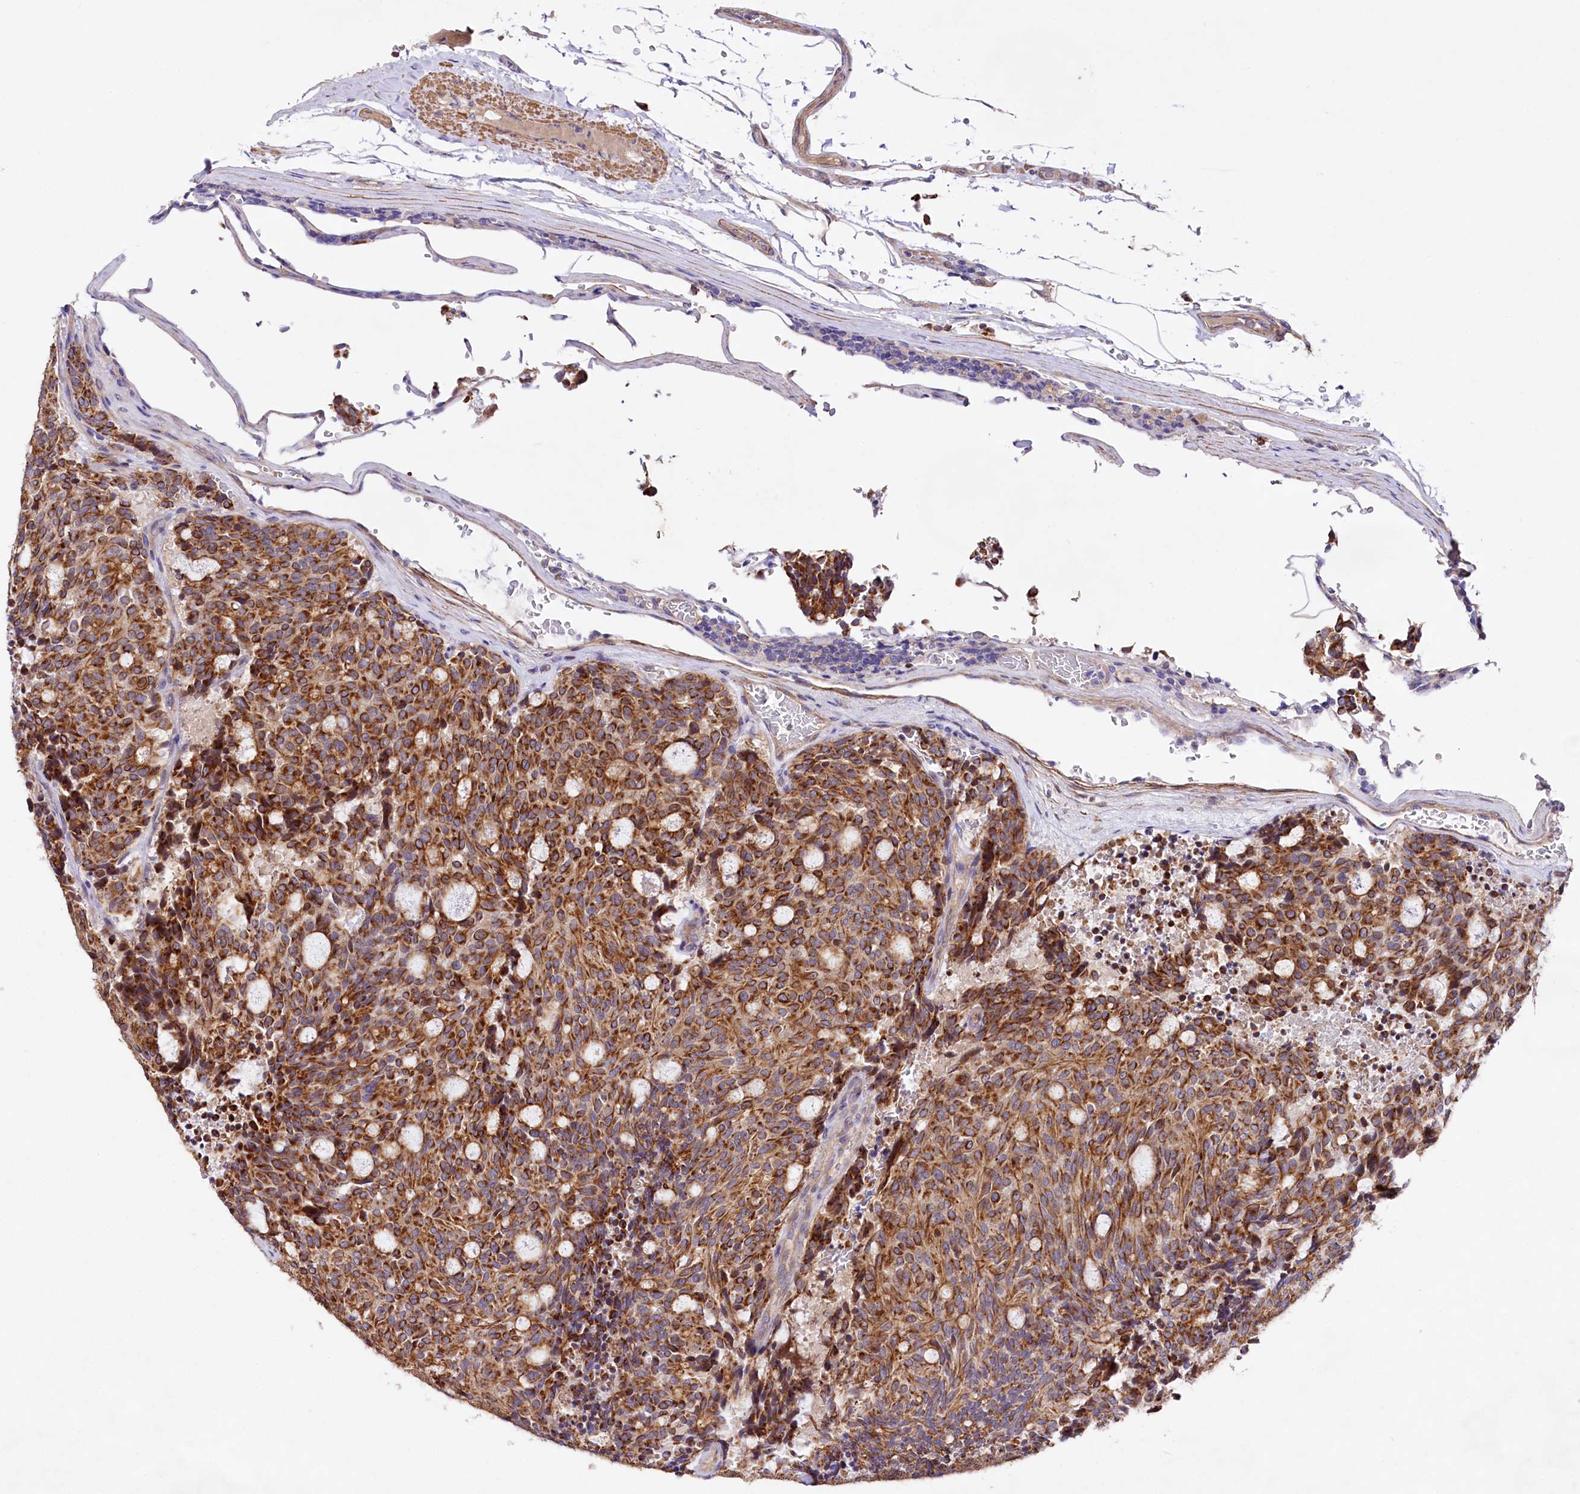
{"staining": {"intensity": "strong", "quantity": ">75%", "location": "cytoplasmic/membranous"}, "tissue": "carcinoid", "cell_type": "Tumor cells", "image_type": "cancer", "snomed": [{"axis": "morphology", "description": "Carcinoid, malignant, NOS"}, {"axis": "topography", "description": "Pancreas"}], "caption": "Immunohistochemistry photomicrograph of neoplastic tissue: malignant carcinoid stained using immunohistochemistry (IHC) demonstrates high levels of strong protein expression localized specifically in the cytoplasmic/membranous of tumor cells, appearing as a cytoplasmic/membranous brown color.", "gene": "VPS11", "patient": {"sex": "female", "age": 54}}